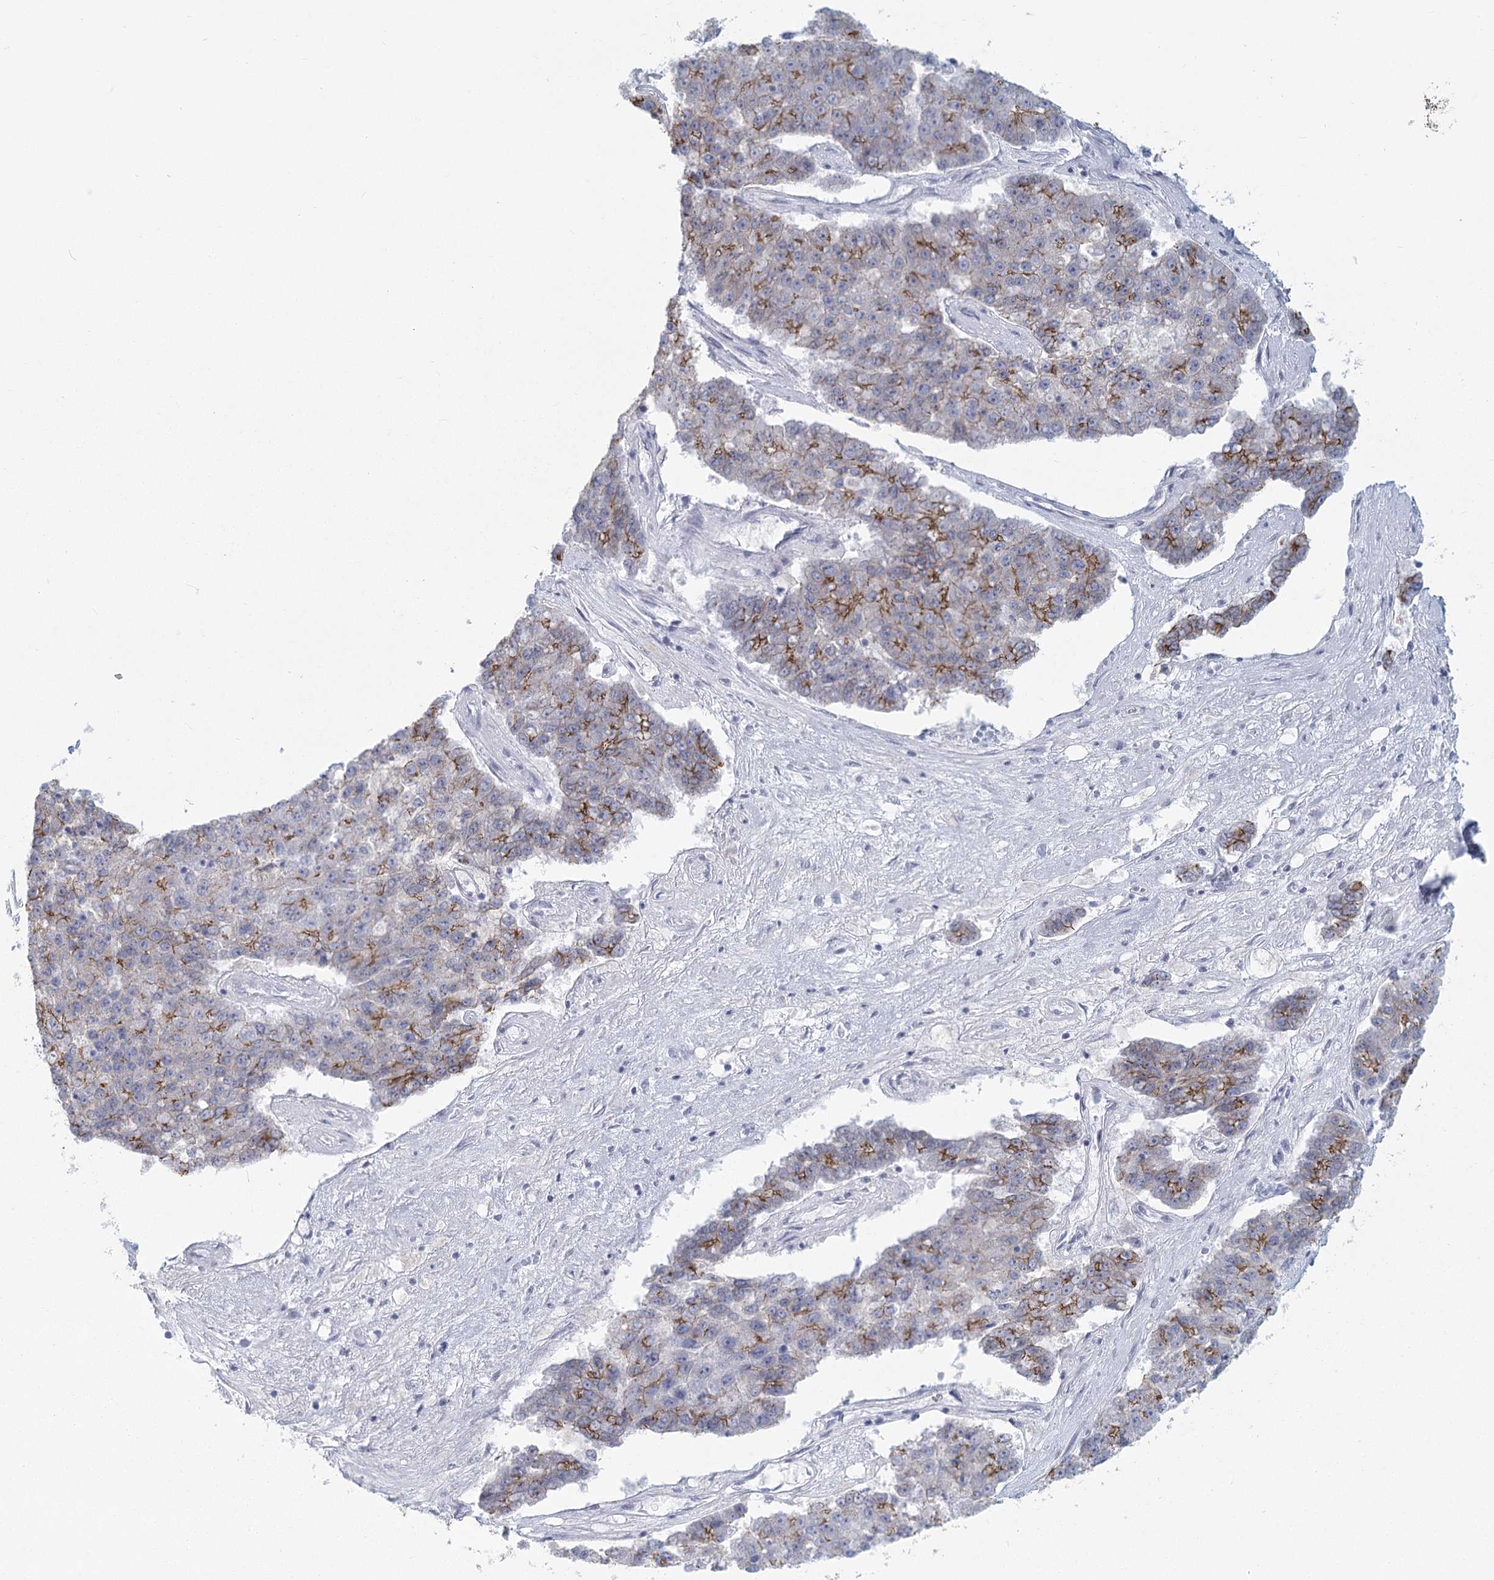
{"staining": {"intensity": "moderate", "quantity": "25%-75%", "location": "cytoplasmic/membranous"}, "tissue": "pancreatic cancer", "cell_type": "Tumor cells", "image_type": "cancer", "snomed": [{"axis": "morphology", "description": "Adenocarcinoma, NOS"}, {"axis": "topography", "description": "Pancreas"}], "caption": "Immunohistochemistry micrograph of pancreatic cancer (adenocarcinoma) stained for a protein (brown), which shows medium levels of moderate cytoplasmic/membranous expression in approximately 25%-75% of tumor cells.", "gene": "WNT8B", "patient": {"sex": "male", "age": 50}}